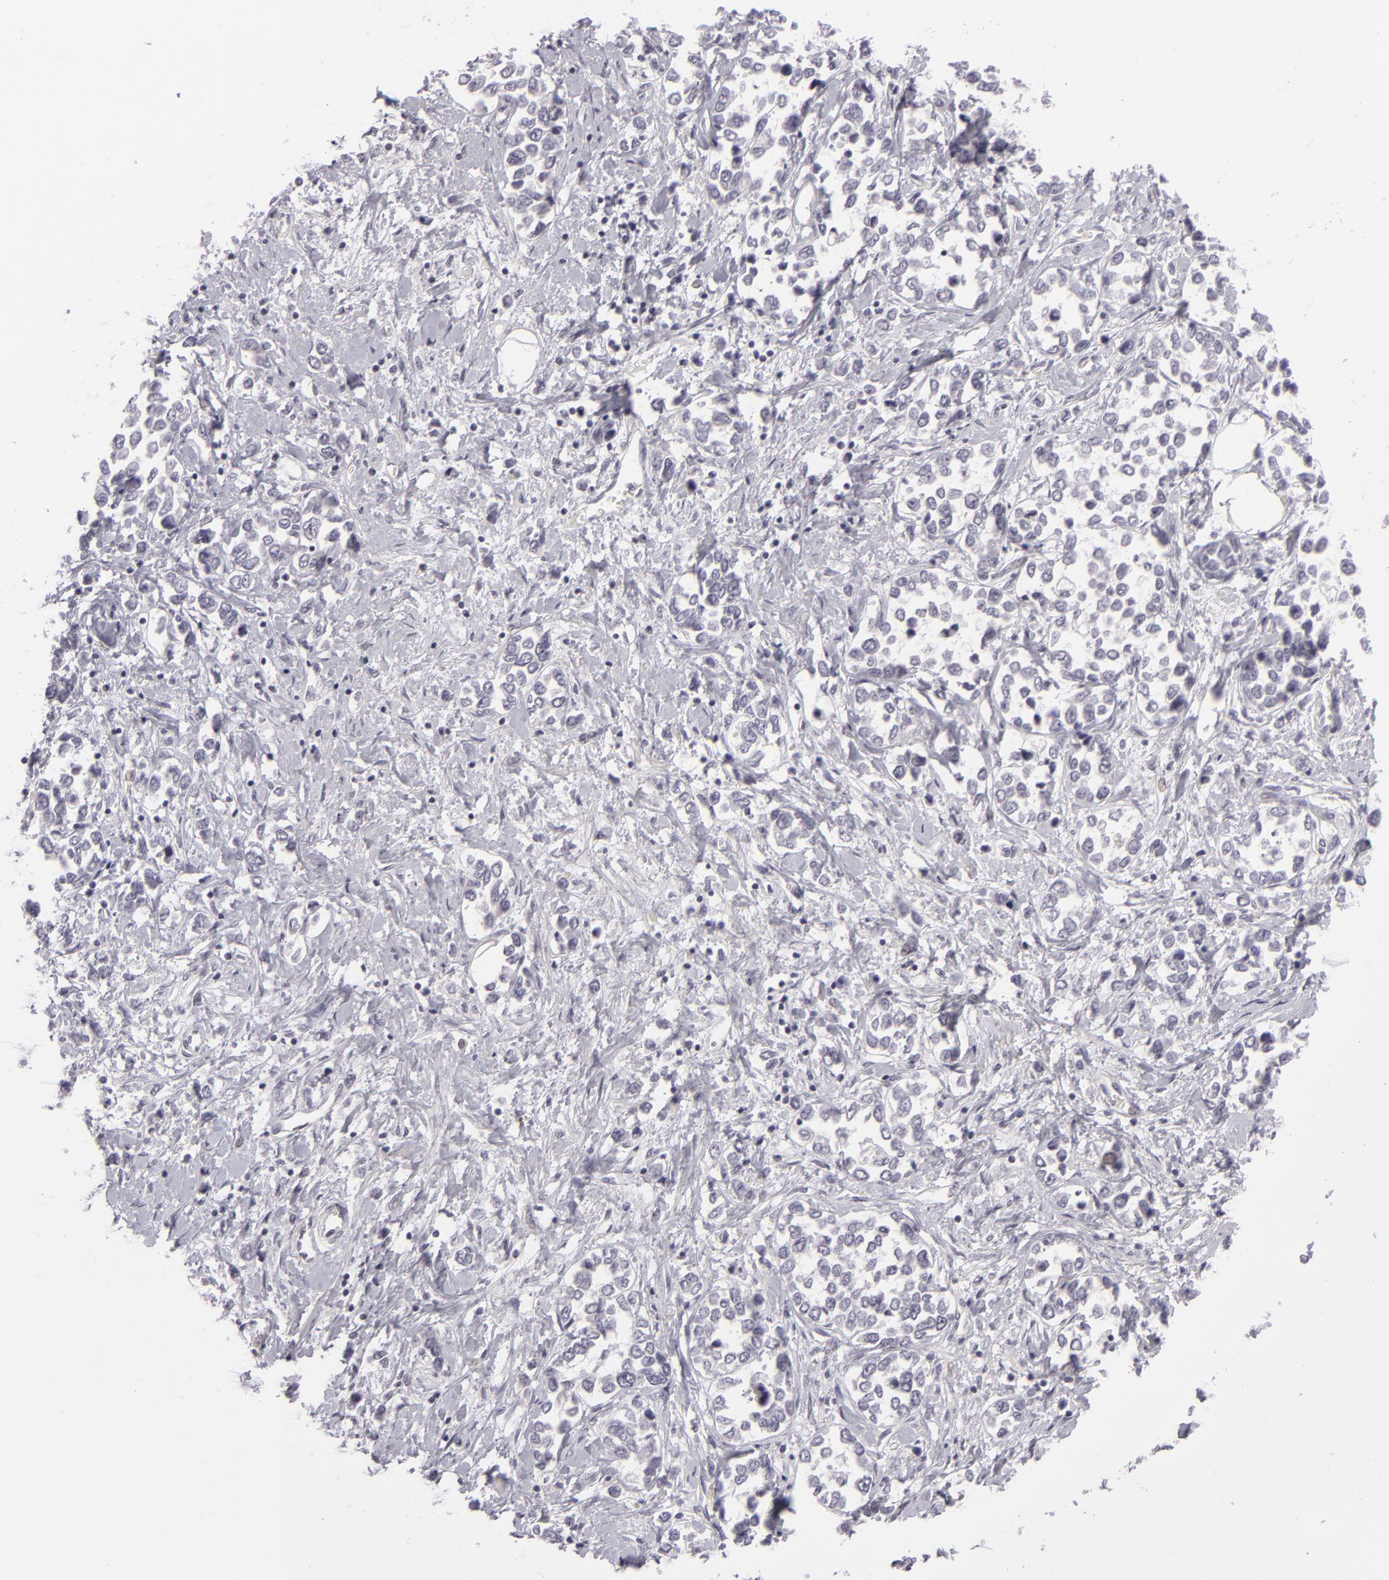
{"staining": {"intensity": "negative", "quantity": "none", "location": "none"}, "tissue": "stomach cancer", "cell_type": "Tumor cells", "image_type": "cancer", "snomed": [{"axis": "morphology", "description": "Adenocarcinoma, NOS"}, {"axis": "topography", "description": "Stomach, upper"}], "caption": "High power microscopy micrograph of an immunohistochemistry (IHC) histopathology image of stomach cancer, revealing no significant staining in tumor cells.", "gene": "ZNF205", "patient": {"sex": "male", "age": 76}}